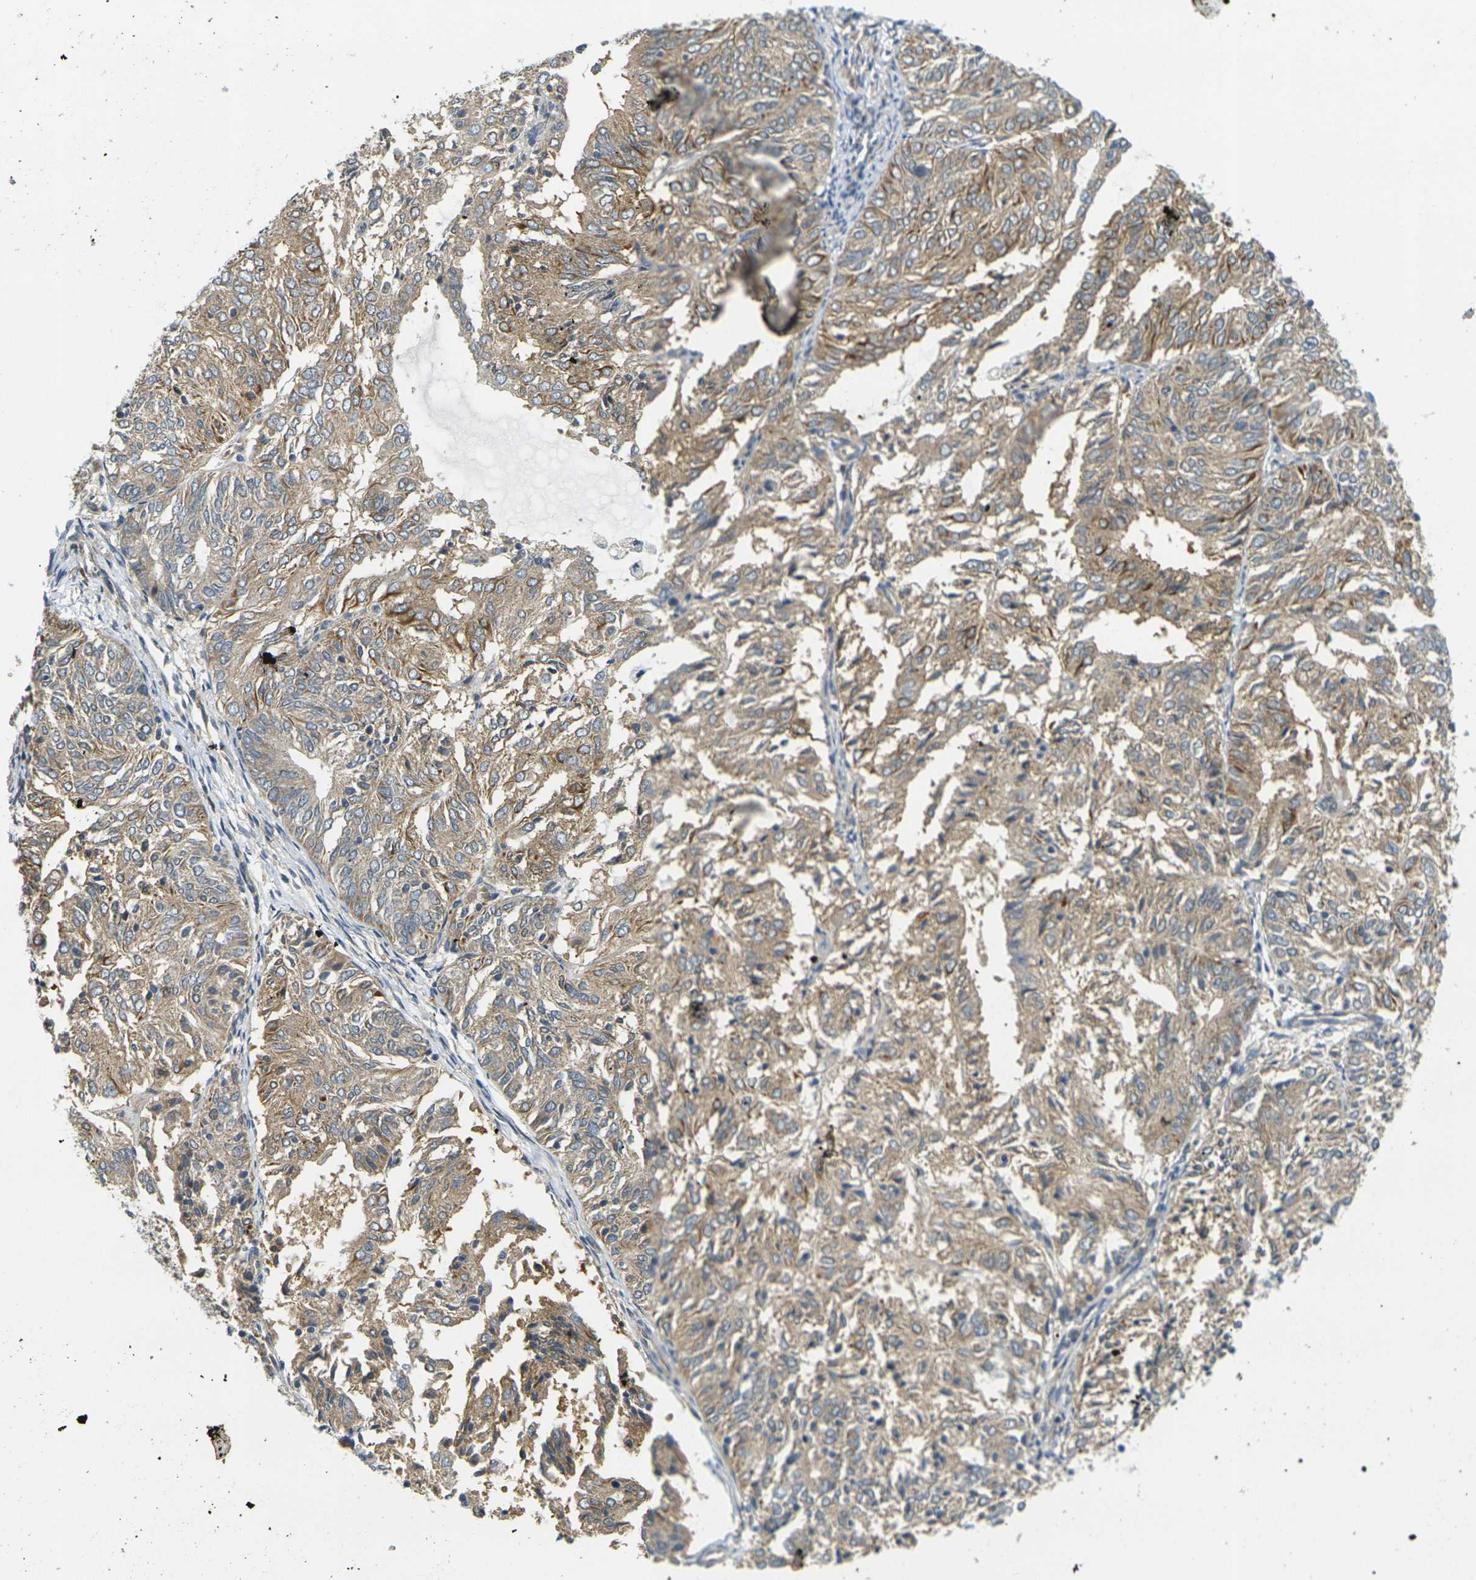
{"staining": {"intensity": "moderate", "quantity": ">75%", "location": "cytoplasmic/membranous"}, "tissue": "endometrial cancer", "cell_type": "Tumor cells", "image_type": "cancer", "snomed": [{"axis": "morphology", "description": "Adenocarcinoma, NOS"}, {"axis": "topography", "description": "Uterus"}], "caption": "Immunohistochemical staining of human adenocarcinoma (endometrial) exhibits moderate cytoplasmic/membranous protein expression in approximately >75% of tumor cells.", "gene": "MINAR2", "patient": {"sex": "female", "age": 60}}